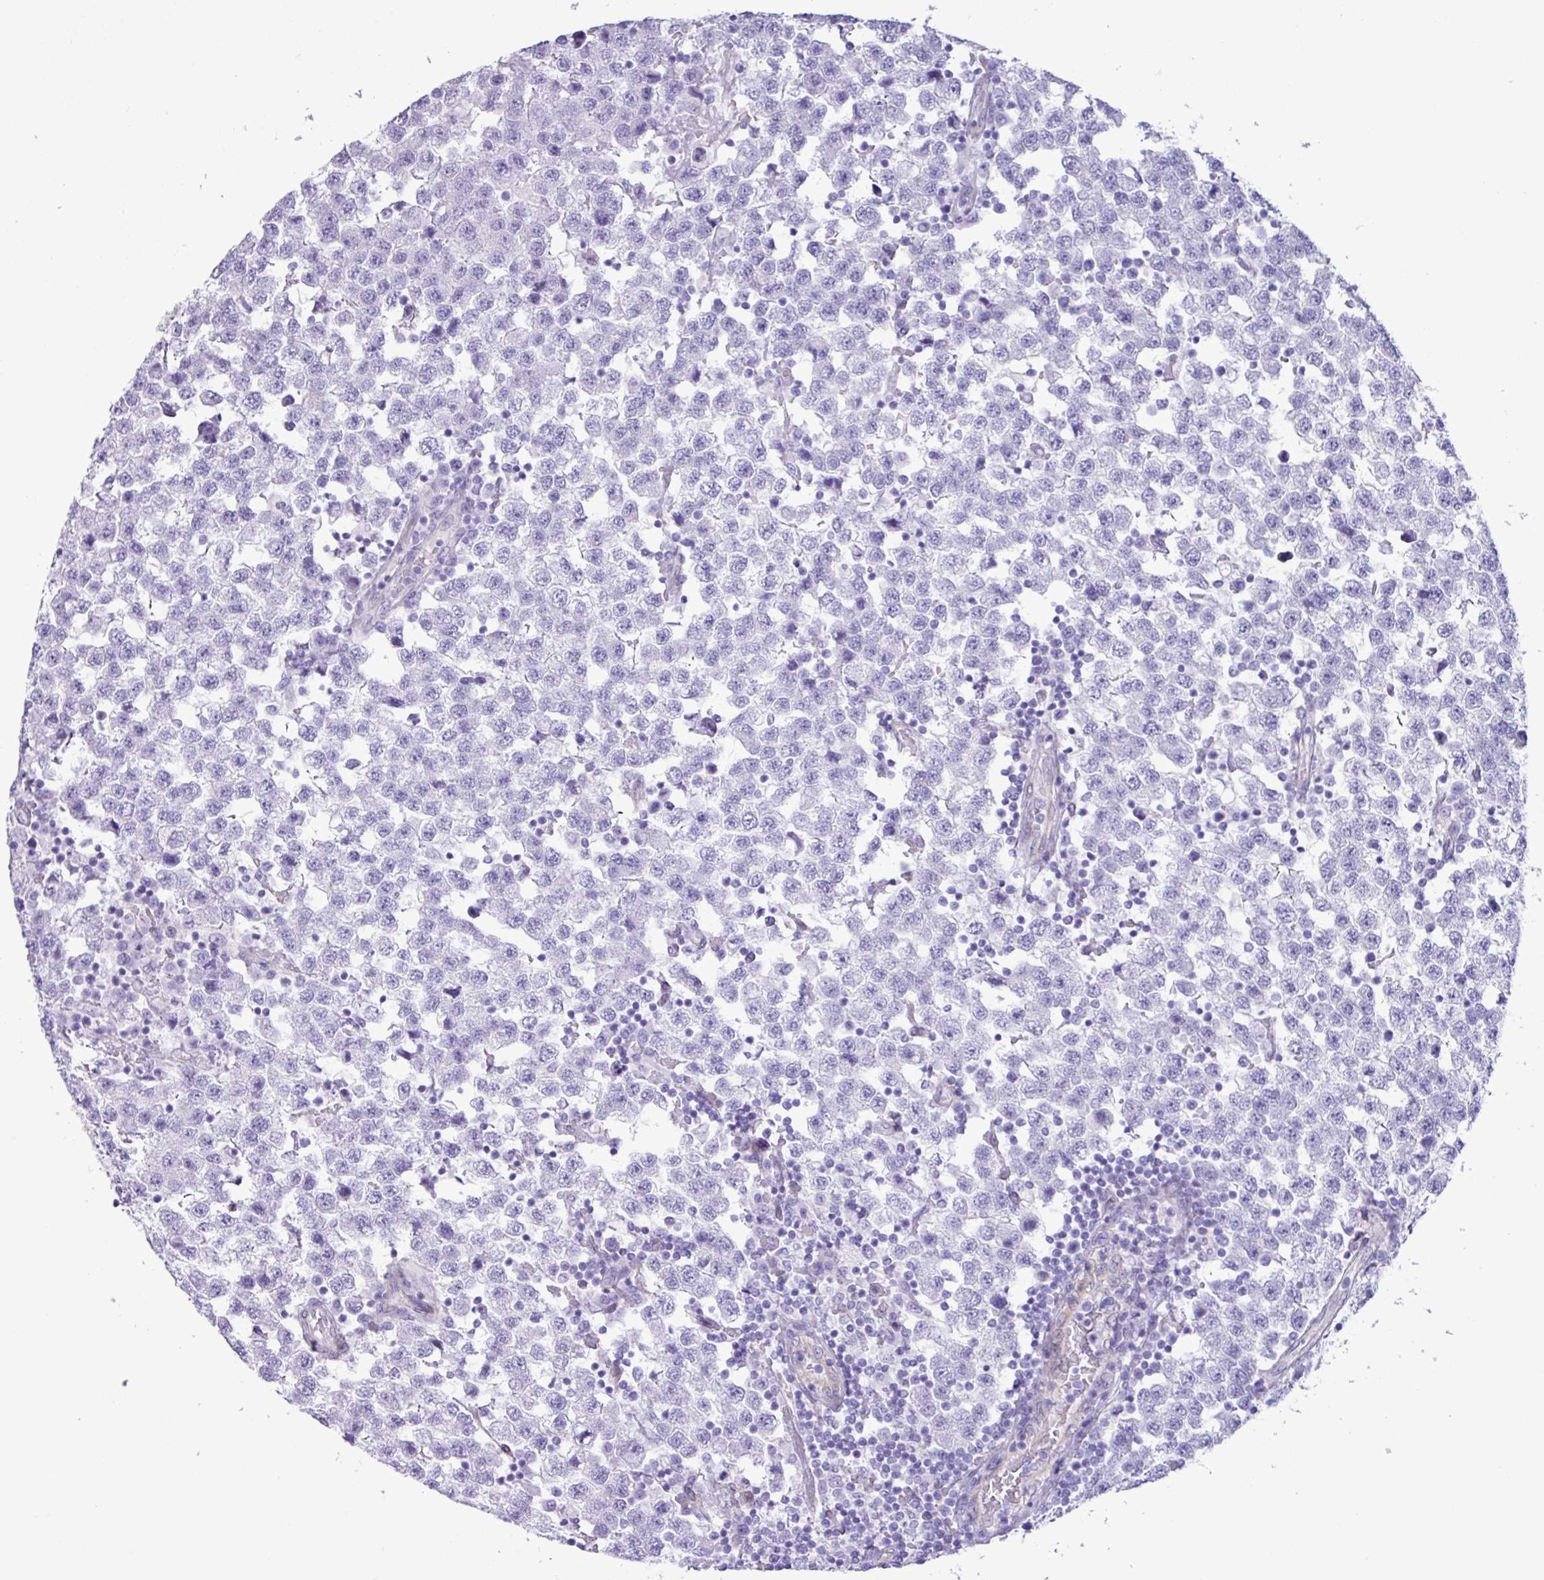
{"staining": {"intensity": "negative", "quantity": "none", "location": "none"}, "tissue": "testis cancer", "cell_type": "Tumor cells", "image_type": "cancer", "snomed": [{"axis": "morphology", "description": "Seminoma, NOS"}, {"axis": "topography", "description": "Testis"}], "caption": "Immunohistochemistry image of seminoma (testis) stained for a protein (brown), which shows no positivity in tumor cells.", "gene": "SLC38A1", "patient": {"sex": "male", "age": 34}}